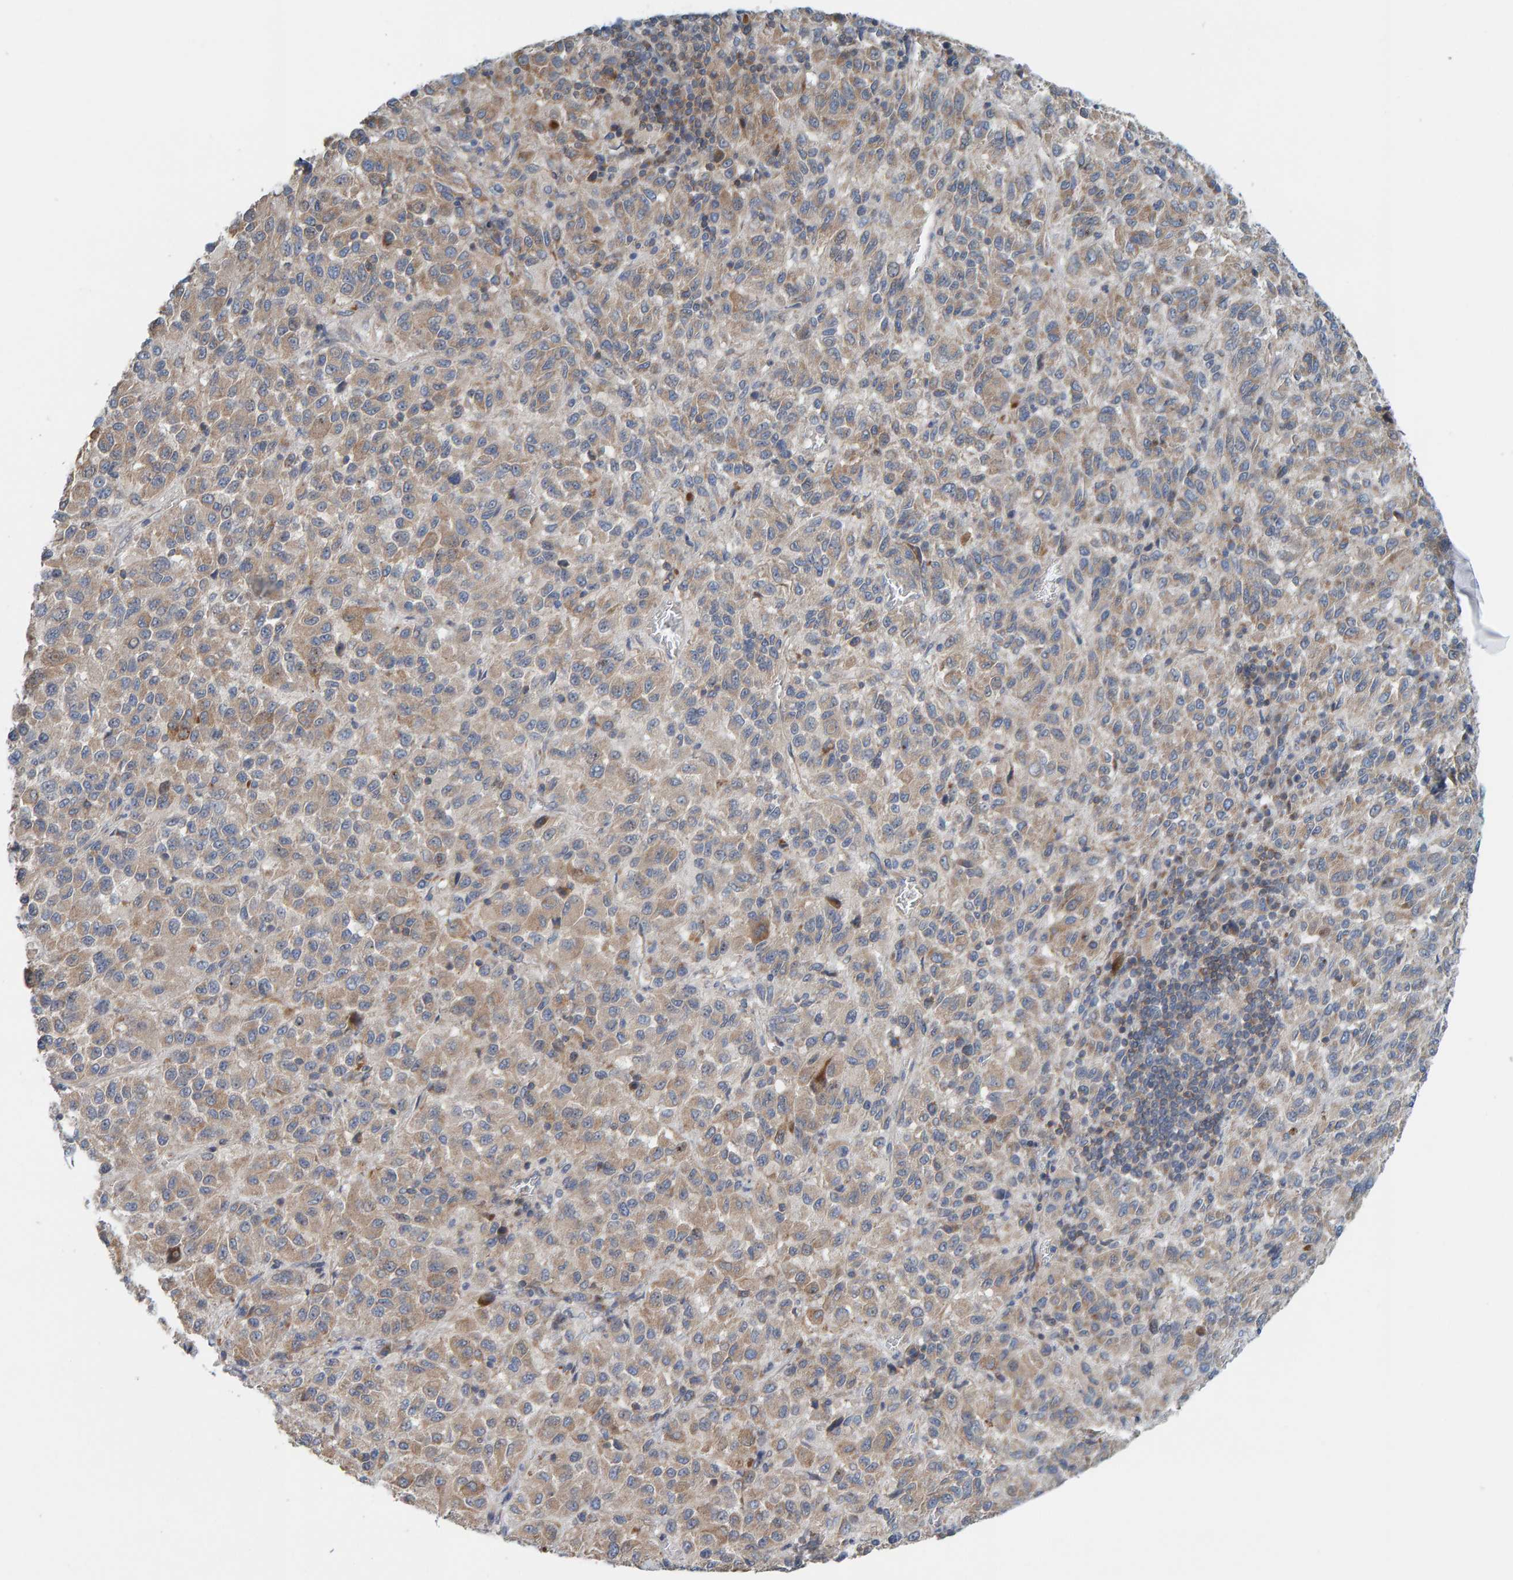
{"staining": {"intensity": "weak", "quantity": ">75%", "location": "cytoplasmic/membranous"}, "tissue": "skin cancer", "cell_type": "Tumor cells", "image_type": "cancer", "snomed": [{"axis": "morphology", "description": "Squamous cell carcinoma, NOS"}, {"axis": "topography", "description": "Skin"}], "caption": "Weak cytoplasmic/membranous protein expression is appreciated in approximately >75% of tumor cells in squamous cell carcinoma (skin).", "gene": "CCM2", "patient": {"sex": "female", "age": 73}}